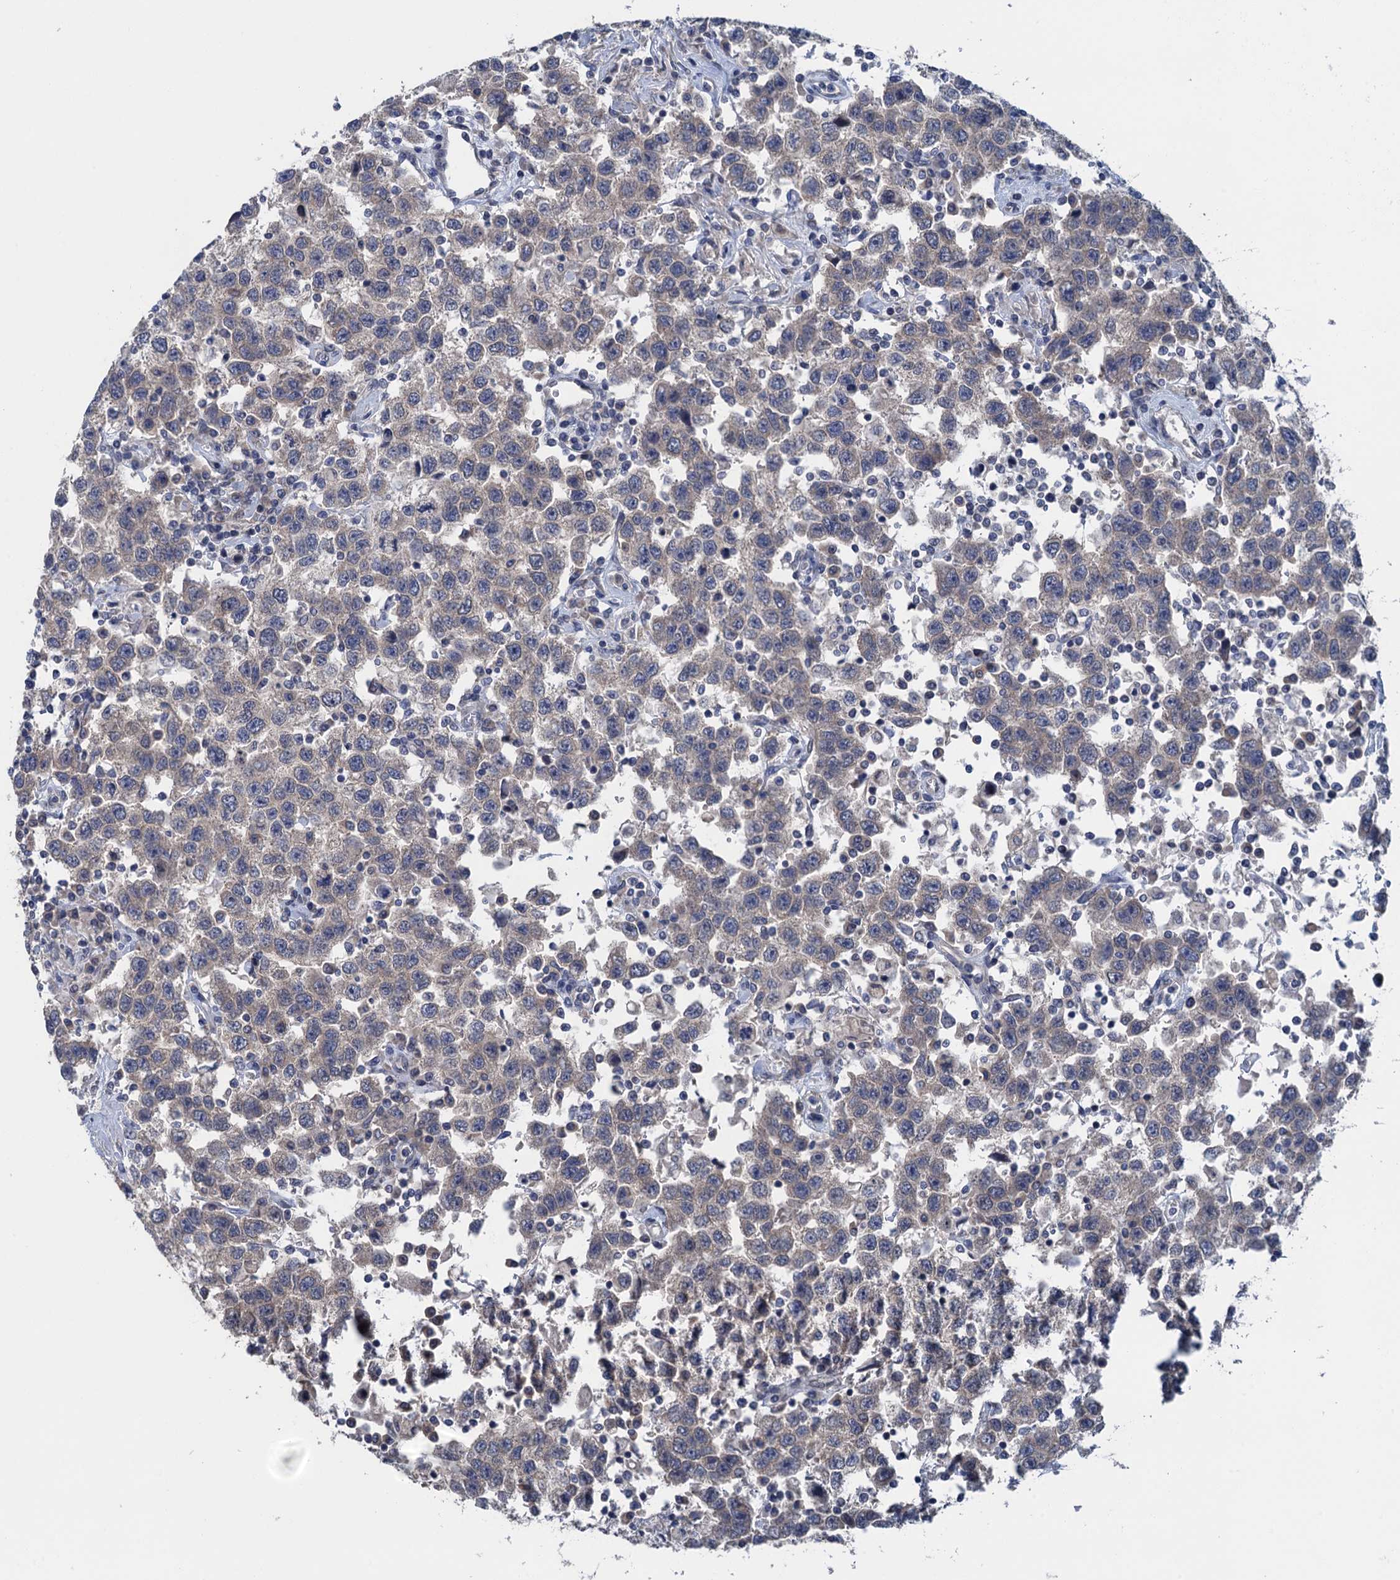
{"staining": {"intensity": "weak", "quantity": "25%-75%", "location": "cytoplasmic/membranous"}, "tissue": "testis cancer", "cell_type": "Tumor cells", "image_type": "cancer", "snomed": [{"axis": "morphology", "description": "Seminoma, NOS"}, {"axis": "topography", "description": "Testis"}], "caption": "A micrograph showing weak cytoplasmic/membranous staining in approximately 25%-75% of tumor cells in testis cancer (seminoma), as visualized by brown immunohistochemical staining.", "gene": "CTU2", "patient": {"sex": "male", "age": 41}}